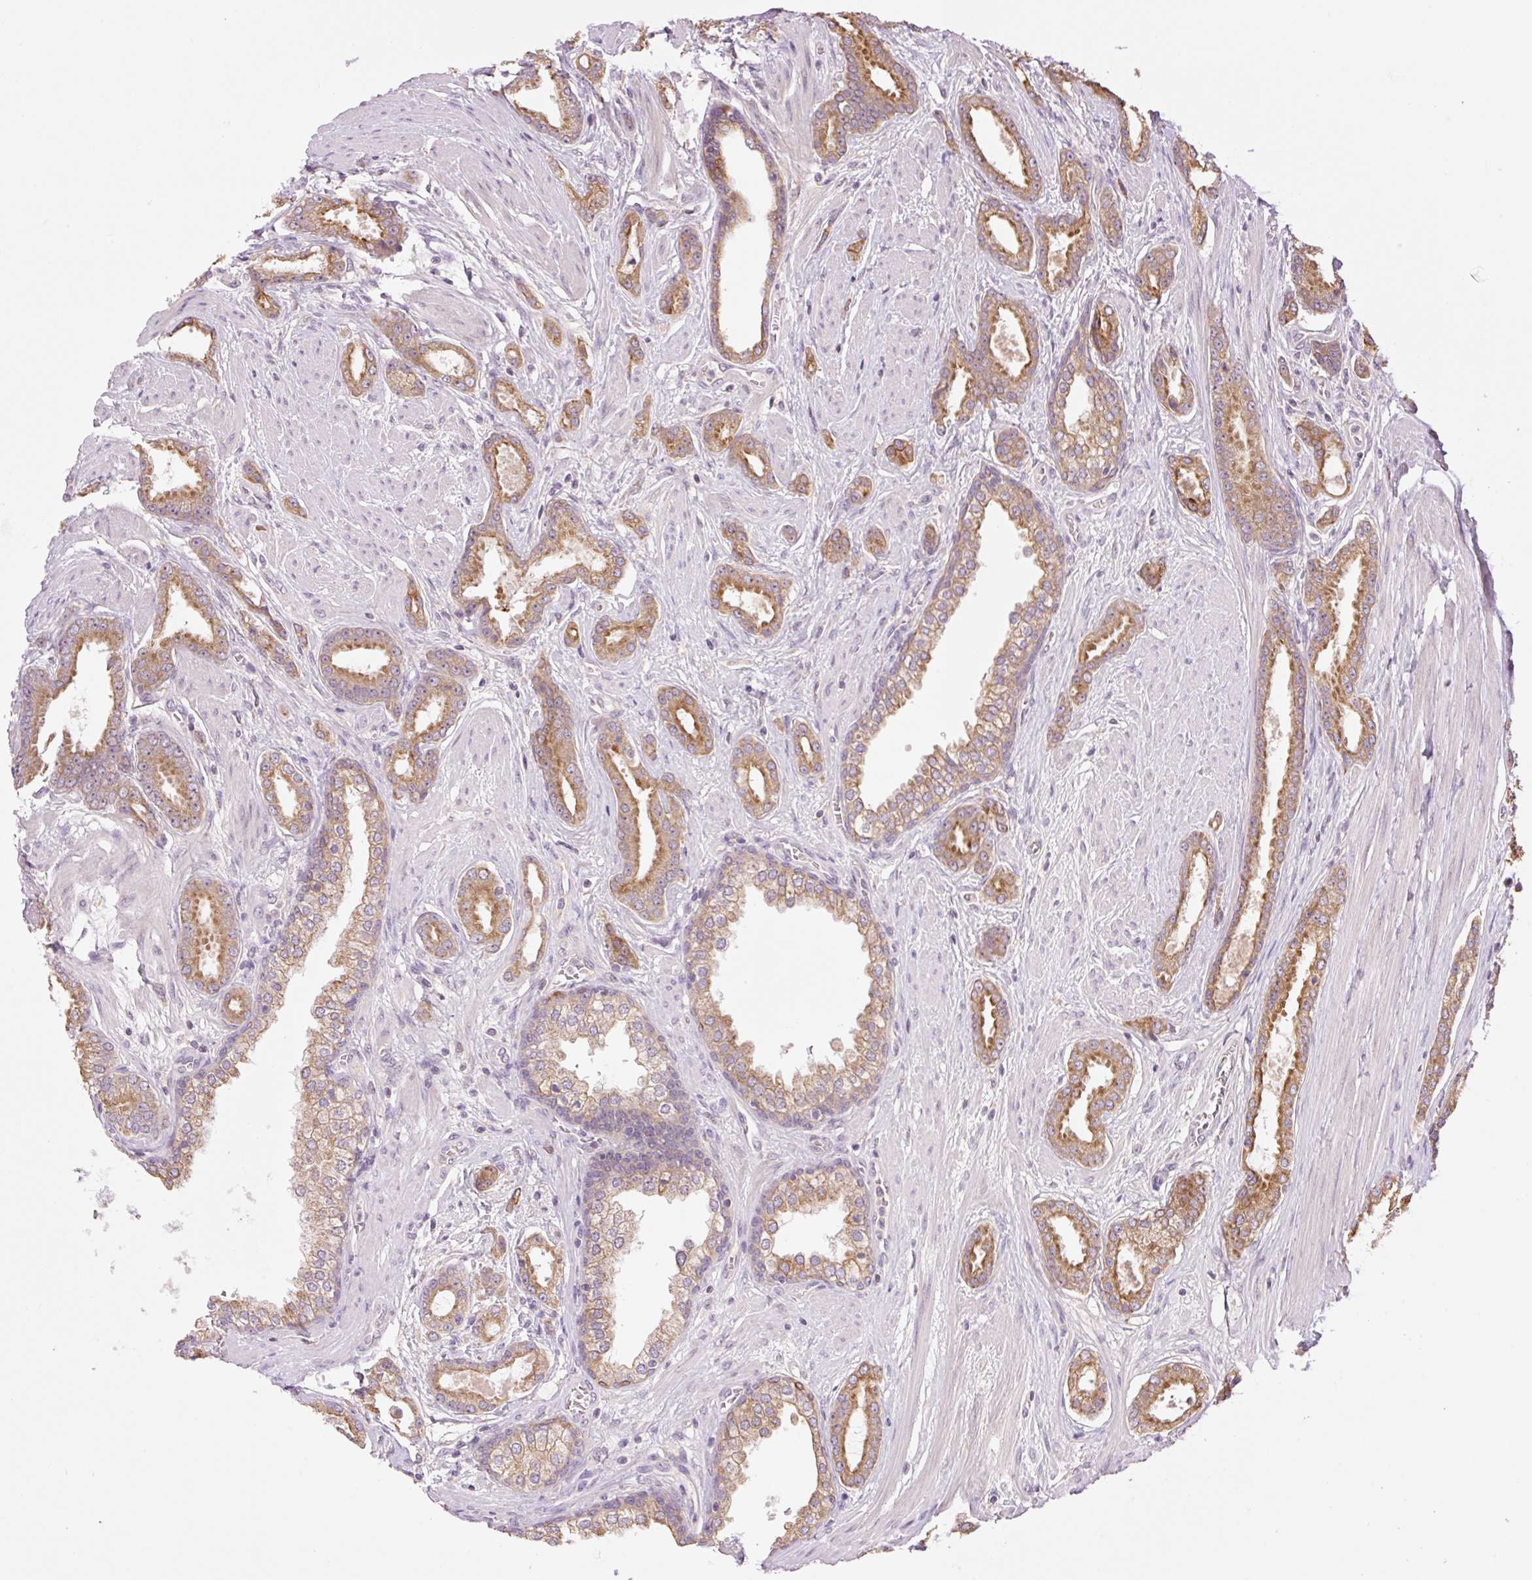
{"staining": {"intensity": "moderate", "quantity": ">75%", "location": "cytoplasmic/membranous"}, "tissue": "prostate cancer", "cell_type": "Tumor cells", "image_type": "cancer", "snomed": [{"axis": "morphology", "description": "Adenocarcinoma, Low grade"}, {"axis": "topography", "description": "Prostate"}], "caption": "DAB (3,3'-diaminobenzidine) immunohistochemical staining of prostate cancer exhibits moderate cytoplasmic/membranous protein expression in approximately >75% of tumor cells. Using DAB (brown) and hematoxylin (blue) stains, captured at high magnification using brightfield microscopy.", "gene": "YJU2B", "patient": {"sex": "male", "age": 42}}